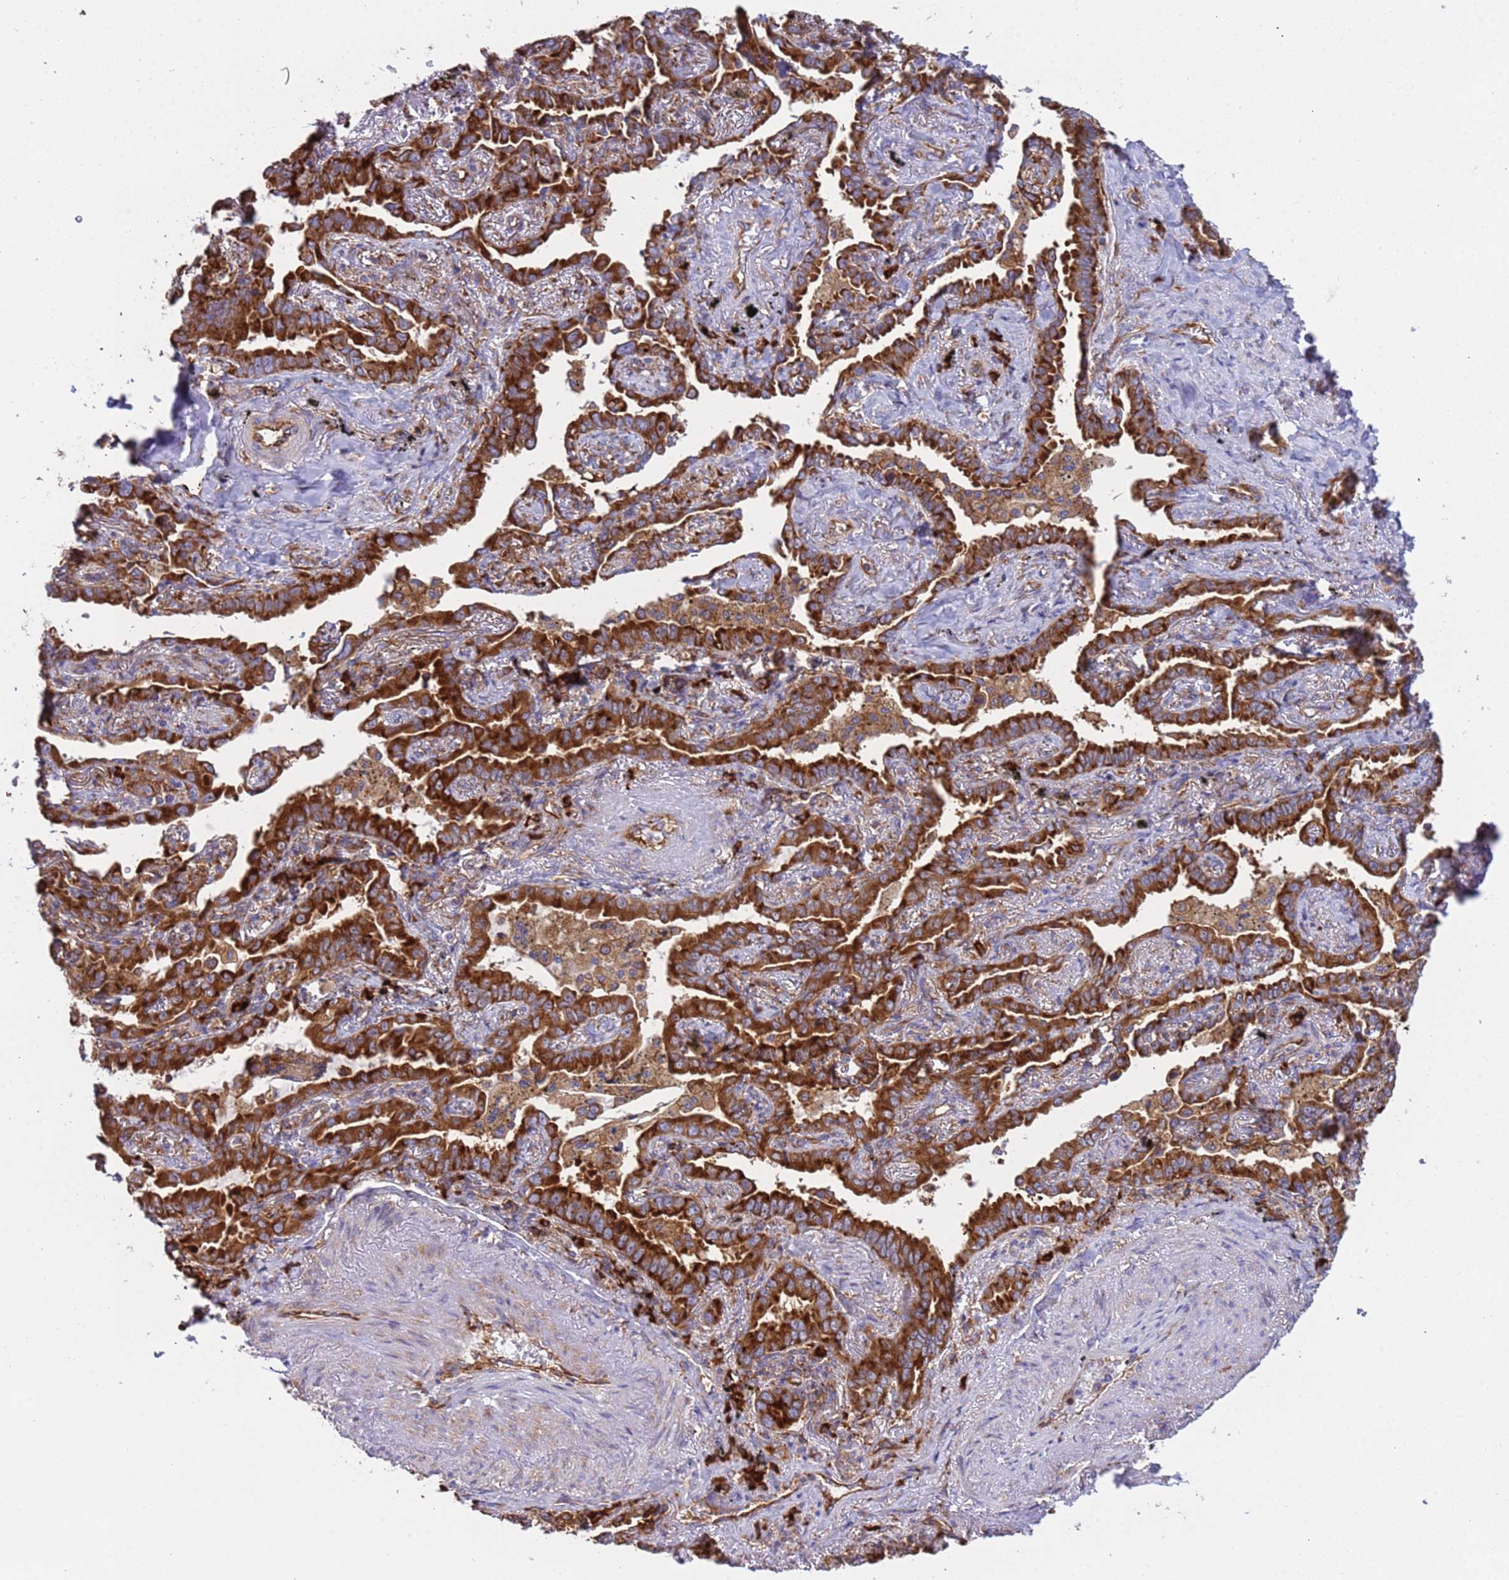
{"staining": {"intensity": "strong", "quantity": ">75%", "location": "cytoplasmic/membranous"}, "tissue": "lung cancer", "cell_type": "Tumor cells", "image_type": "cancer", "snomed": [{"axis": "morphology", "description": "Adenocarcinoma, NOS"}, {"axis": "topography", "description": "Lung"}], "caption": "The immunohistochemical stain highlights strong cytoplasmic/membranous staining in tumor cells of lung cancer (adenocarcinoma) tissue.", "gene": "RPL36", "patient": {"sex": "male", "age": 67}}